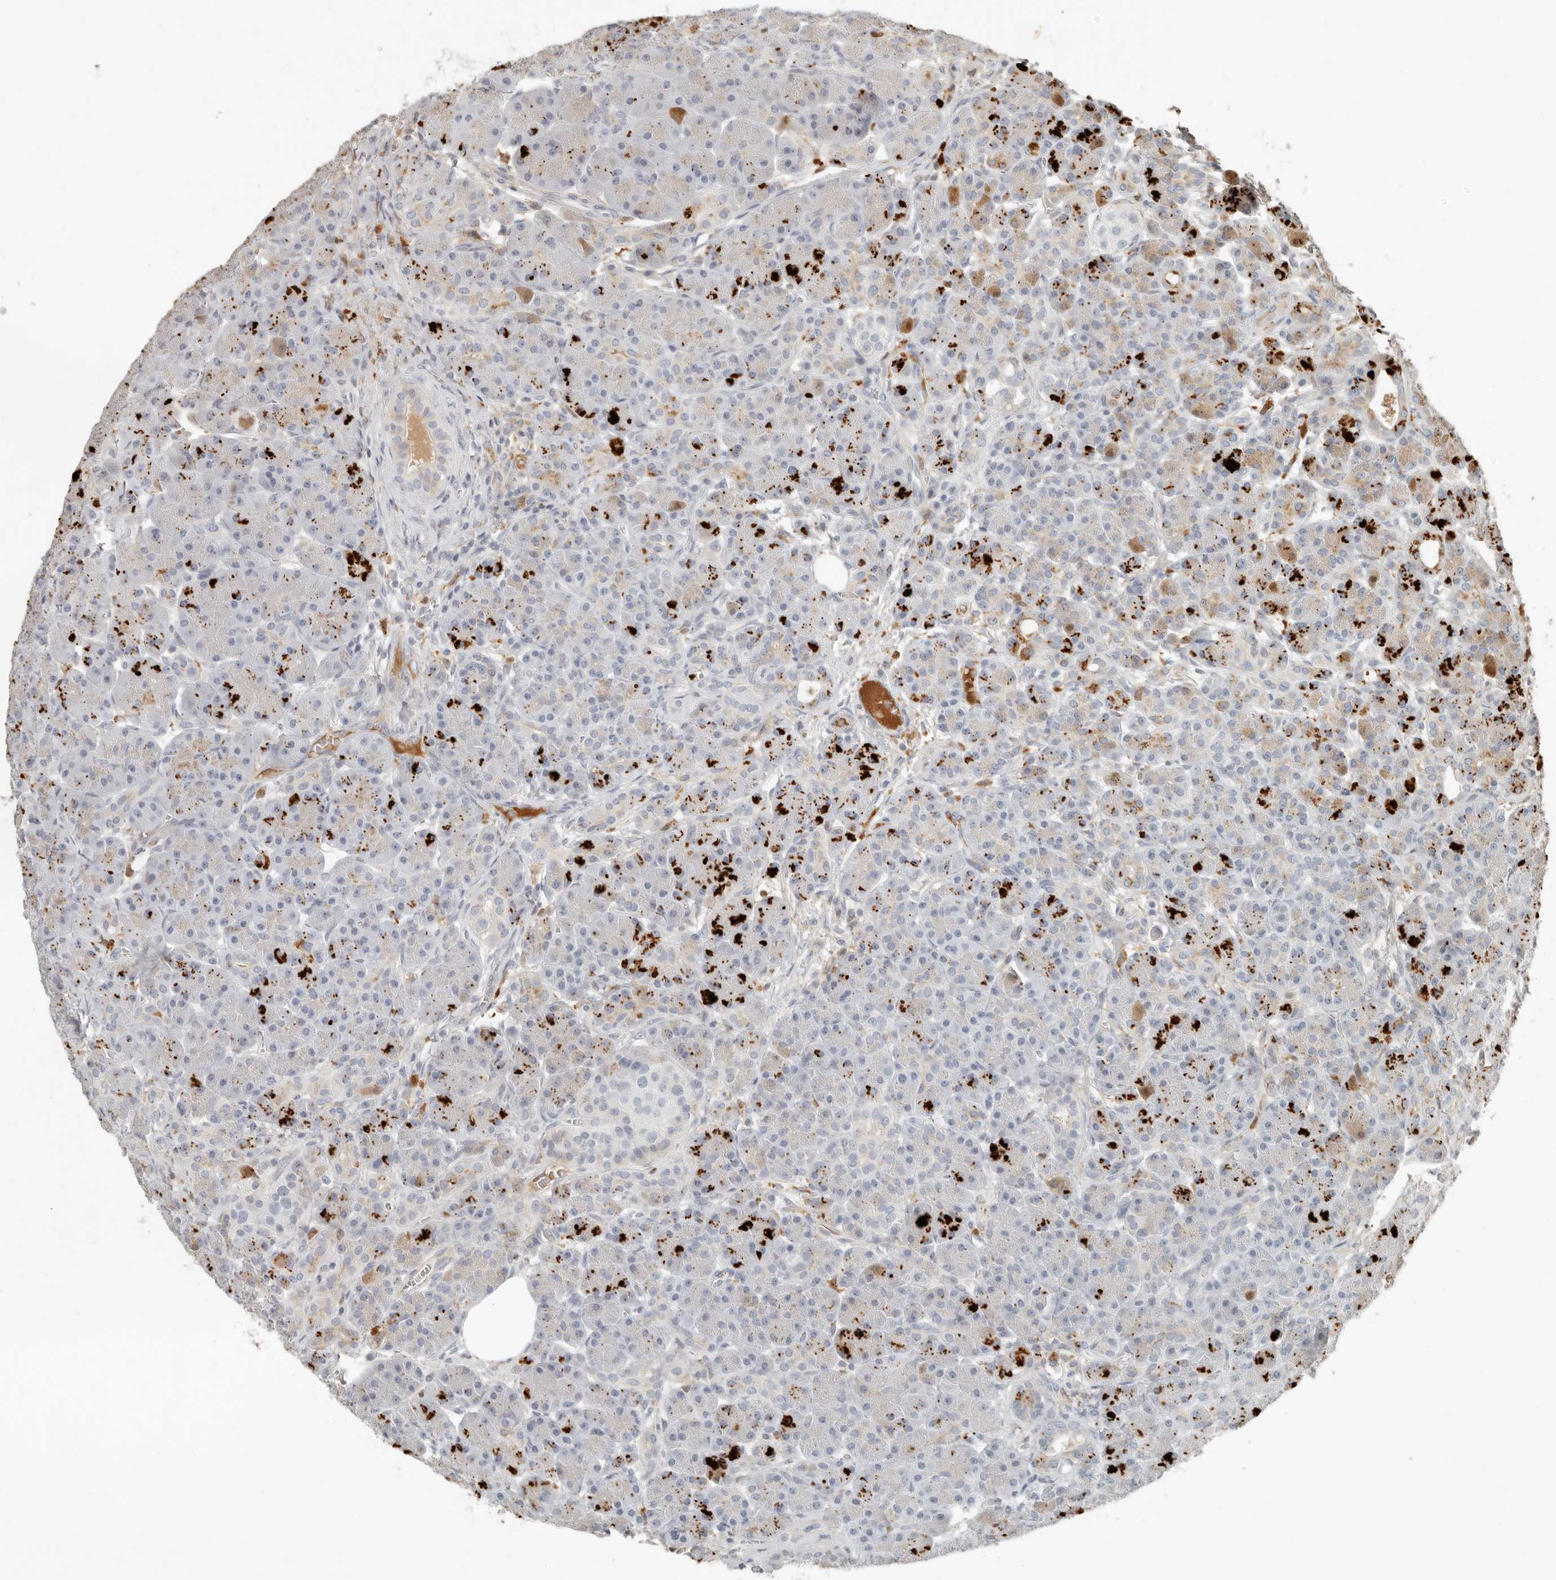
{"staining": {"intensity": "moderate", "quantity": "<25%", "location": "cytoplasmic/membranous"}, "tissue": "pancreas", "cell_type": "Exocrine glandular cells", "image_type": "normal", "snomed": [{"axis": "morphology", "description": "Normal tissue, NOS"}, {"axis": "topography", "description": "Pancreas"}], "caption": "This histopathology image demonstrates immunohistochemistry (IHC) staining of benign pancreas, with low moderate cytoplasmic/membranous expression in approximately <25% of exocrine glandular cells.", "gene": "KLHL38", "patient": {"sex": "male", "age": 63}}